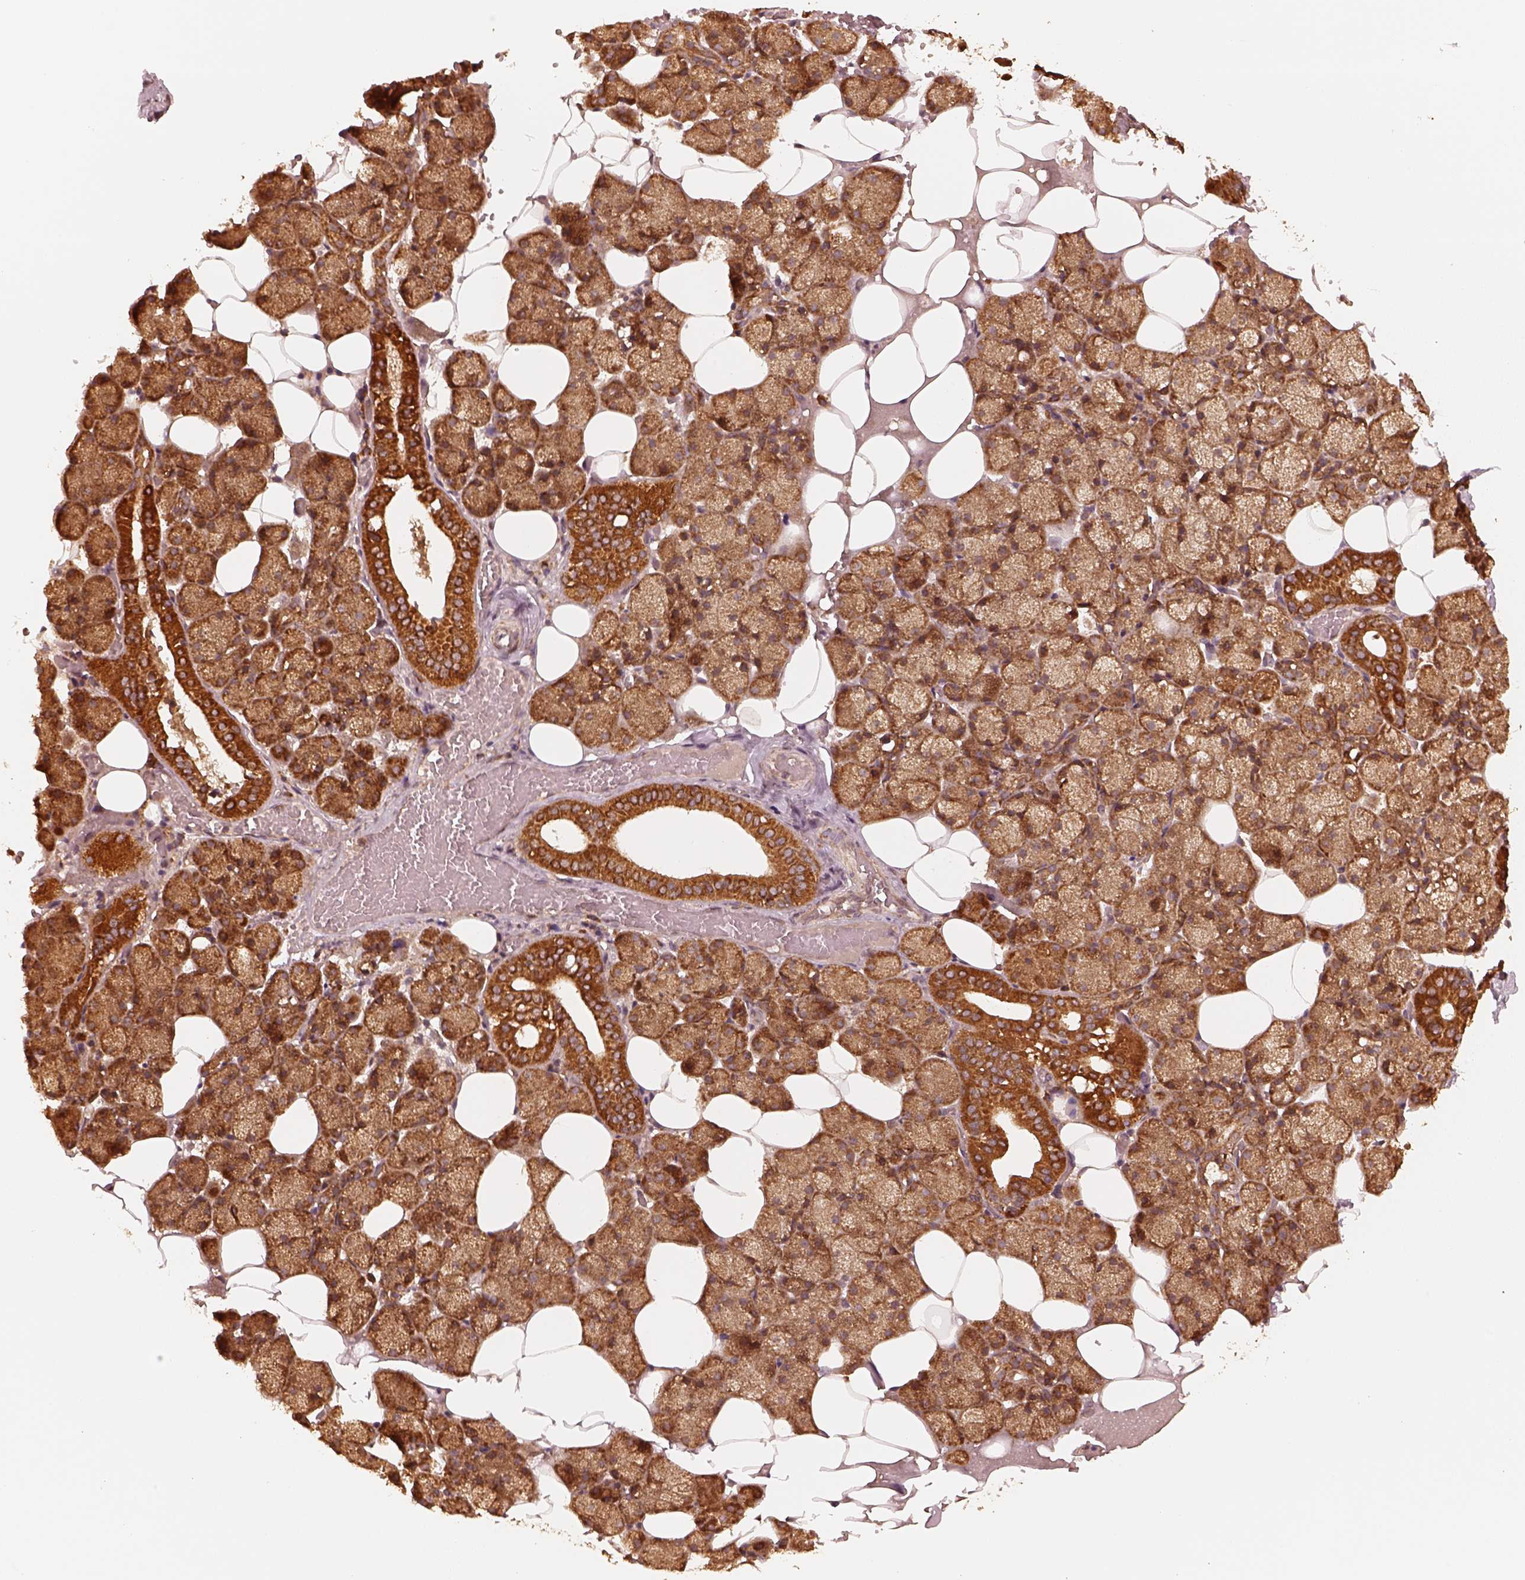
{"staining": {"intensity": "strong", "quantity": ">75%", "location": "cytoplasmic/membranous"}, "tissue": "salivary gland", "cell_type": "Glandular cells", "image_type": "normal", "snomed": [{"axis": "morphology", "description": "Normal tissue, NOS"}, {"axis": "topography", "description": "Salivary gland"}], "caption": "Immunohistochemical staining of normal human salivary gland shows strong cytoplasmic/membranous protein positivity in approximately >75% of glandular cells. (DAB (3,3'-diaminobenzidine) IHC, brown staining for protein, blue staining for nuclei).", "gene": "DNAJC25", "patient": {"sex": "male", "age": 38}}